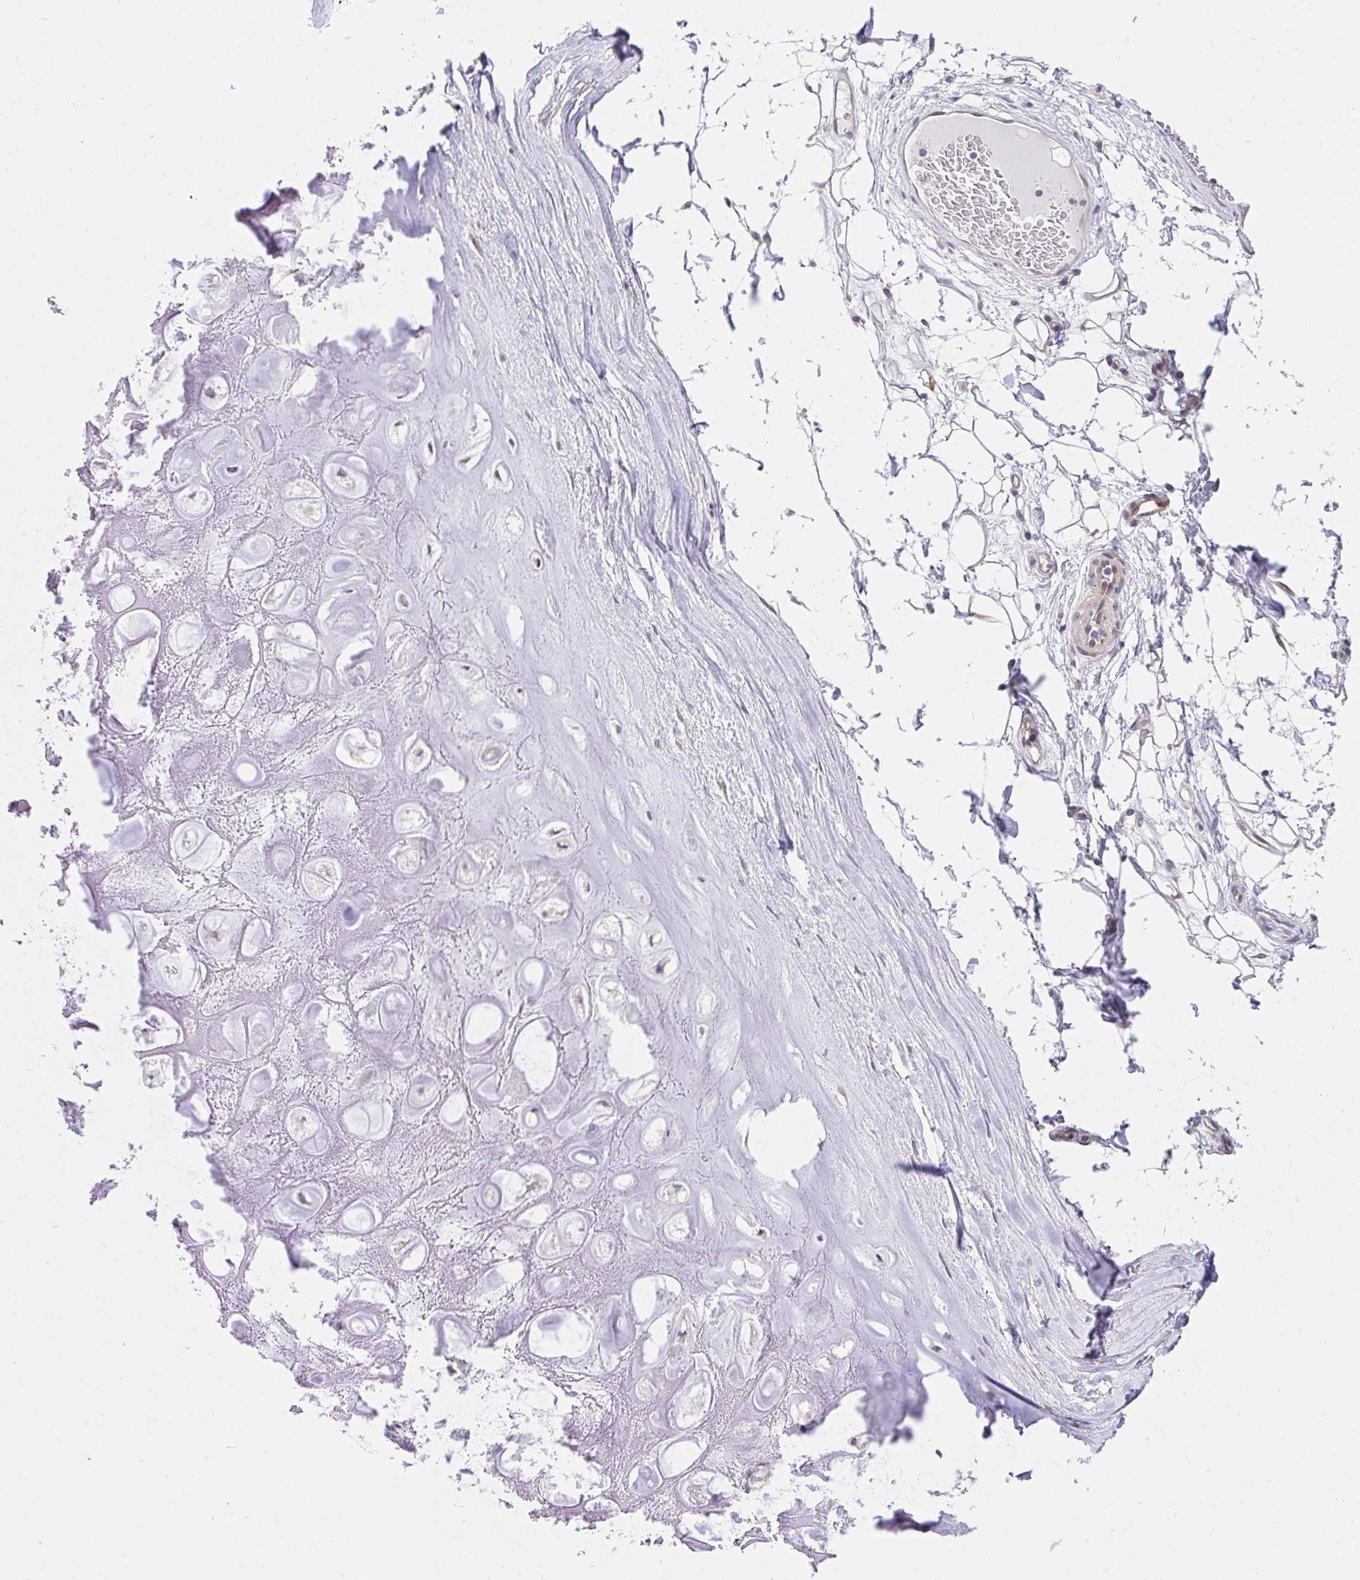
{"staining": {"intensity": "negative", "quantity": "none", "location": "none"}, "tissue": "adipose tissue", "cell_type": "Adipocytes", "image_type": "normal", "snomed": [{"axis": "morphology", "description": "Normal tissue, NOS"}, {"axis": "topography", "description": "Lymph node"}, {"axis": "topography", "description": "Cartilage tissue"}, {"axis": "topography", "description": "Nasopharynx"}], "caption": "This image is of benign adipose tissue stained with immunohistochemistry (IHC) to label a protein in brown with the nuclei are counter-stained blue. There is no expression in adipocytes. (IHC, brightfield microscopy, high magnification).", "gene": "AKAP14", "patient": {"sex": "male", "age": 63}}